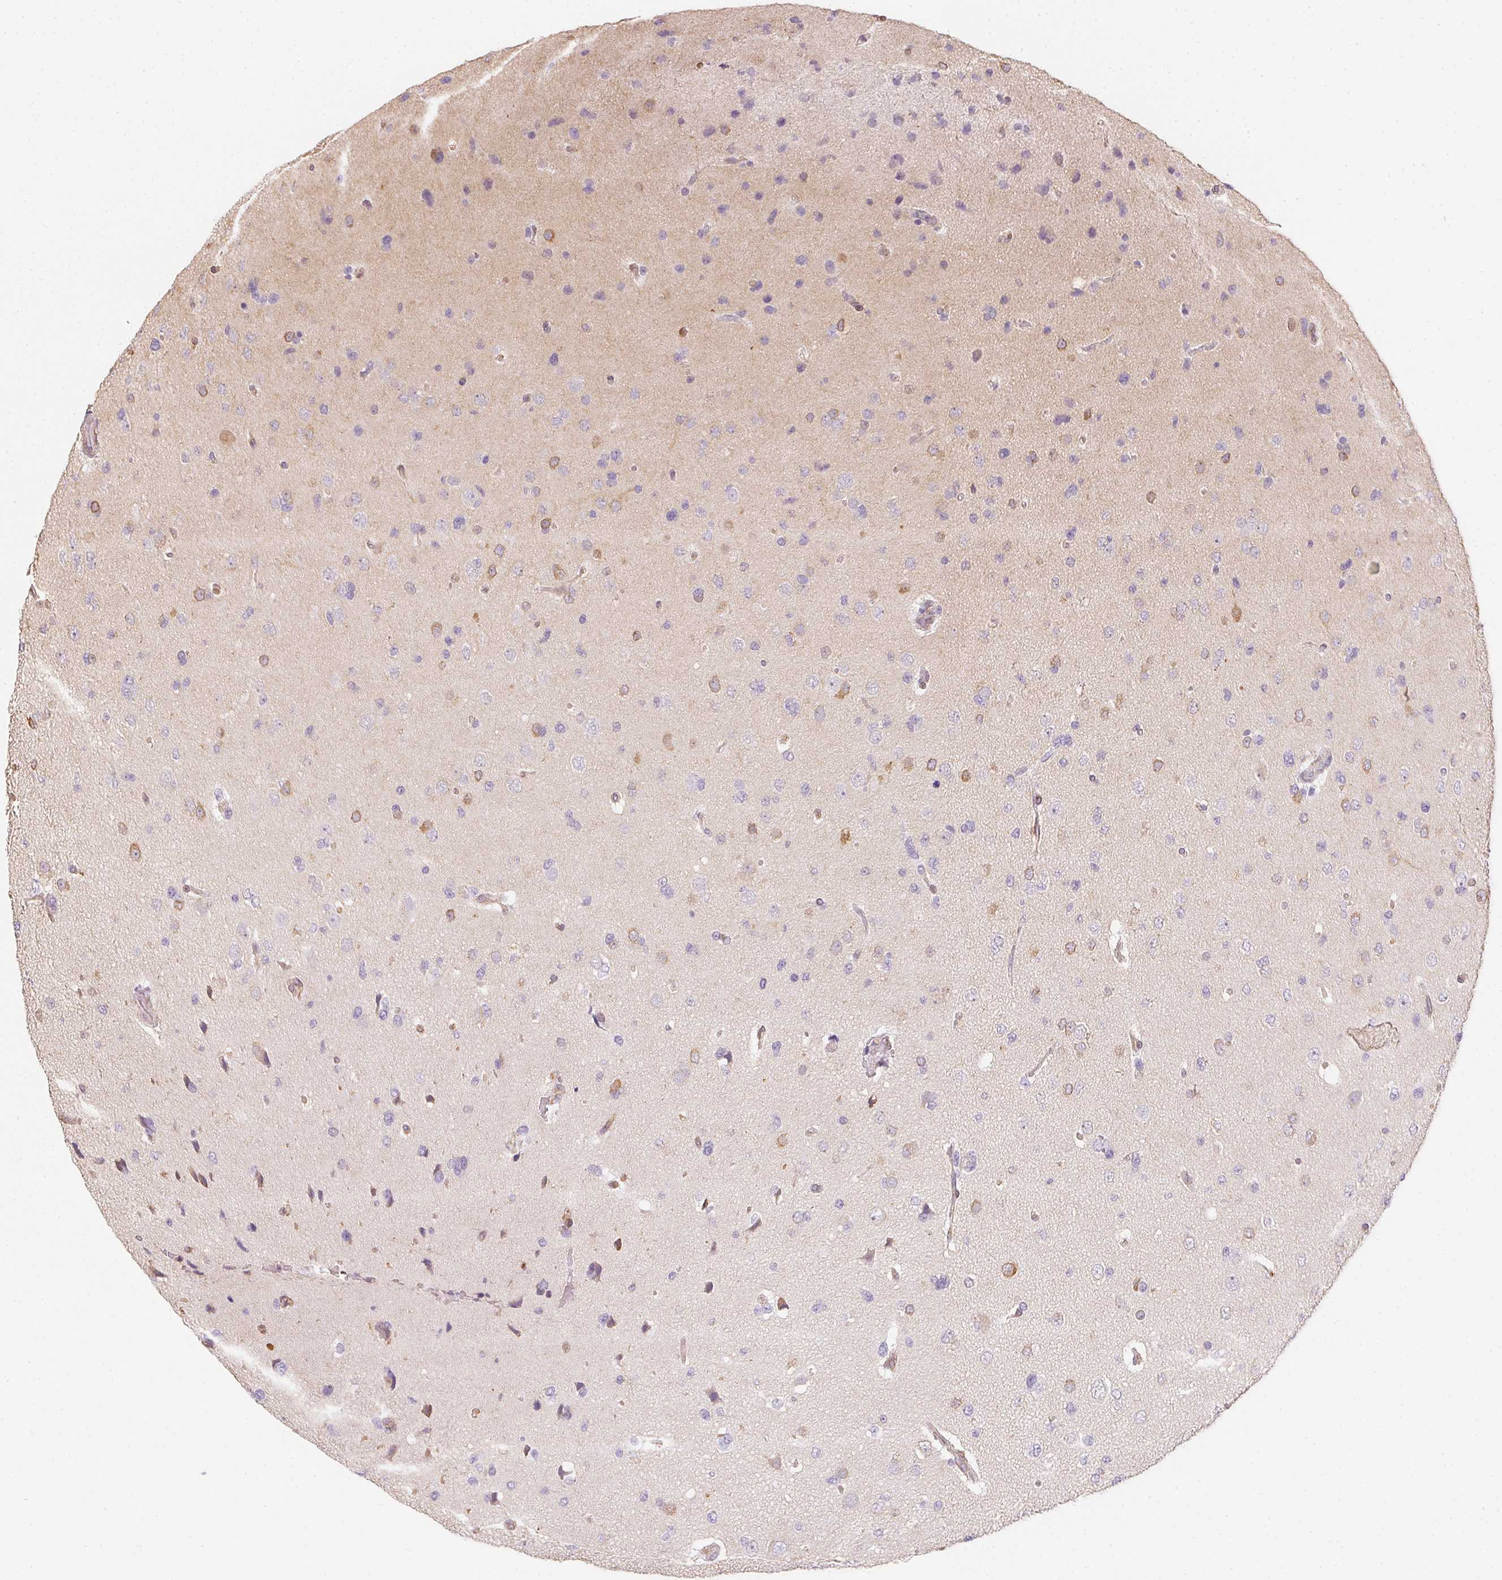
{"staining": {"intensity": "negative", "quantity": "none", "location": "none"}, "tissue": "glioma", "cell_type": "Tumor cells", "image_type": "cancer", "snomed": [{"axis": "morphology", "description": "Glioma, malignant, Low grade"}, {"axis": "topography", "description": "Brain"}], "caption": "Protein analysis of glioma demonstrates no significant positivity in tumor cells. (DAB IHC with hematoxylin counter stain).", "gene": "RSBN1", "patient": {"sex": "female", "age": 55}}